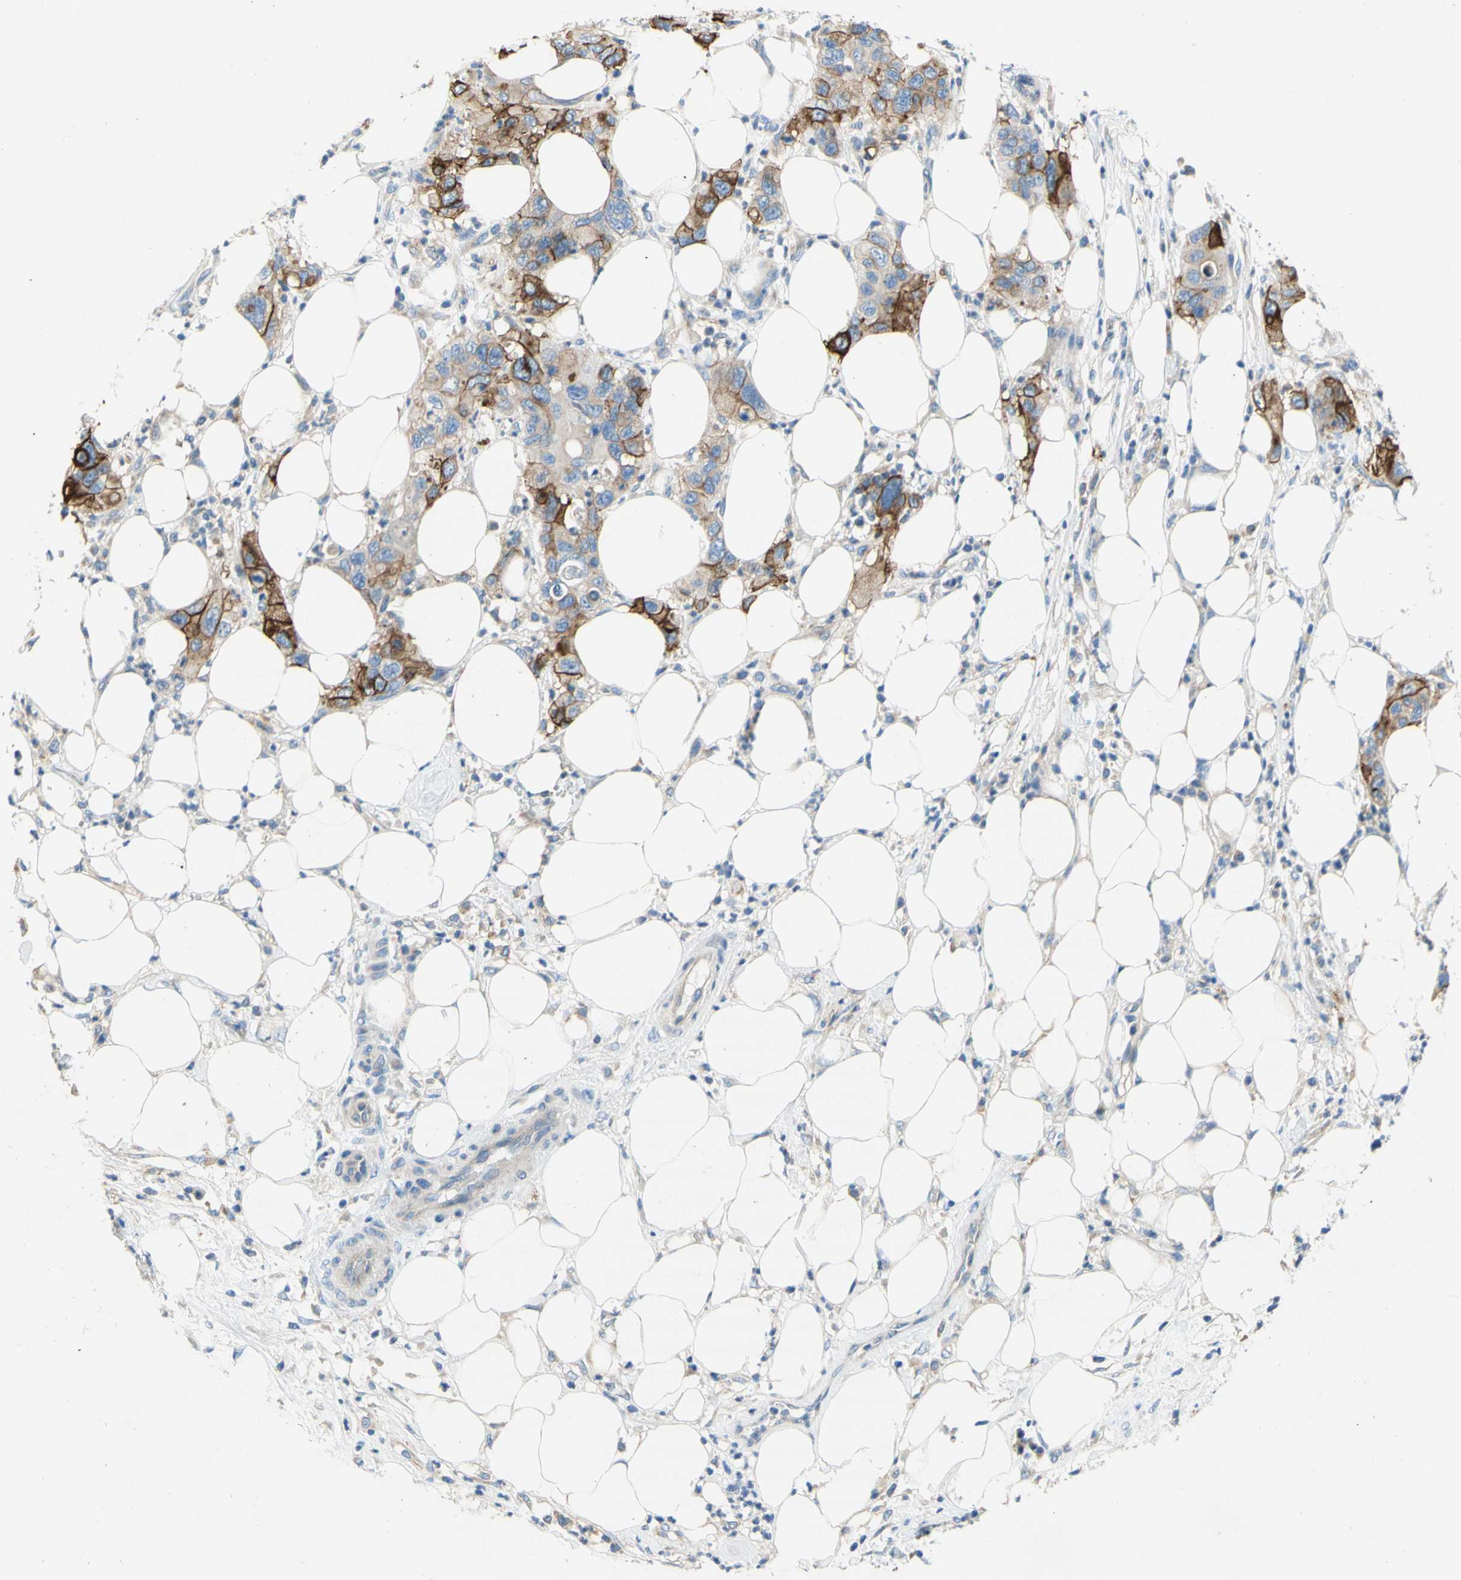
{"staining": {"intensity": "strong", "quantity": "25%-75%", "location": "cytoplasmic/membranous"}, "tissue": "pancreatic cancer", "cell_type": "Tumor cells", "image_type": "cancer", "snomed": [{"axis": "morphology", "description": "Adenocarcinoma, NOS"}, {"axis": "topography", "description": "Pancreas"}], "caption": "Immunohistochemistry (DAB (3,3'-diaminobenzidine)) staining of human adenocarcinoma (pancreatic) reveals strong cytoplasmic/membranous protein staining in approximately 25%-75% of tumor cells.", "gene": "F3", "patient": {"sex": "female", "age": 71}}